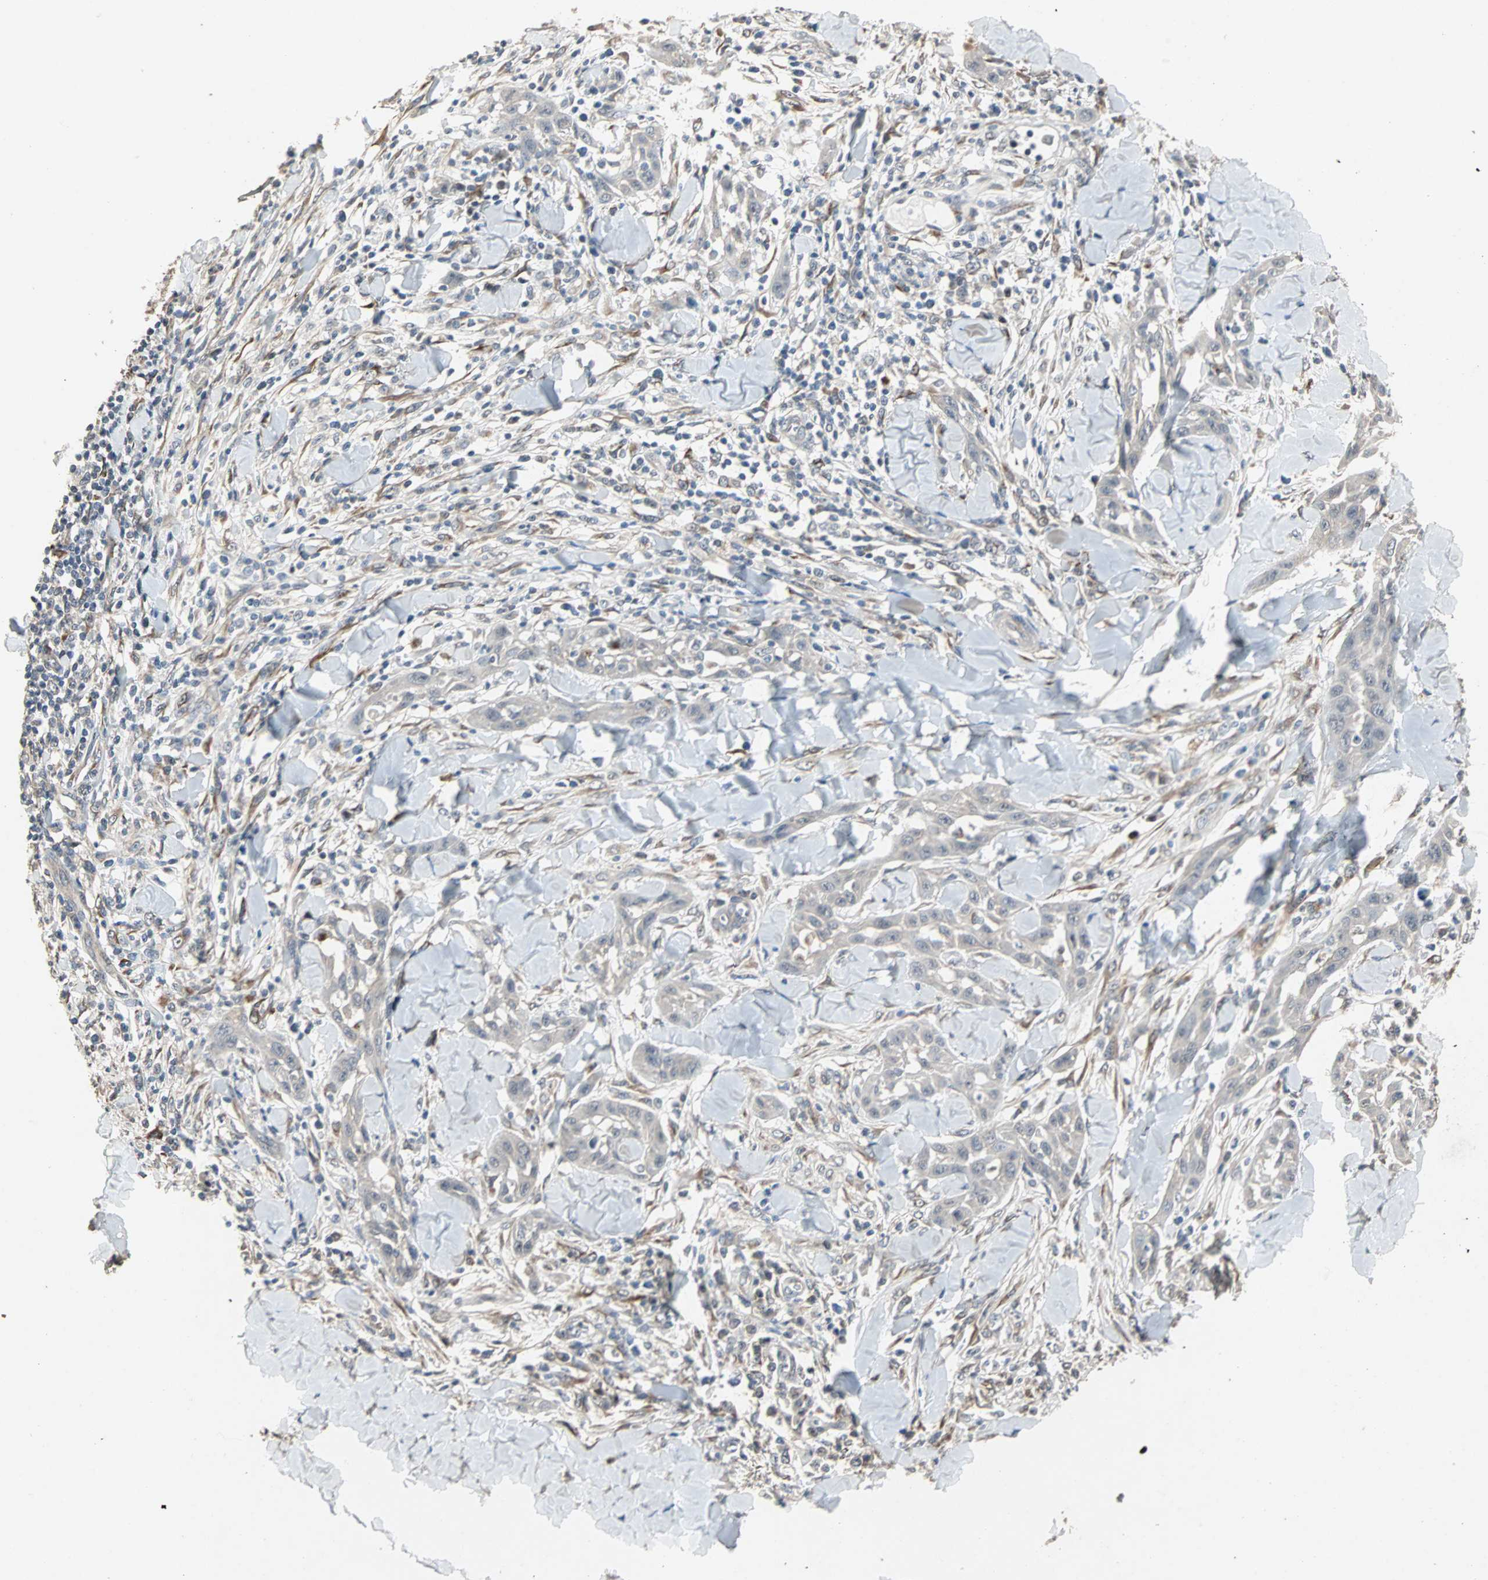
{"staining": {"intensity": "negative", "quantity": "none", "location": "none"}, "tissue": "skin cancer", "cell_type": "Tumor cells", "image_type": "cancer", "snomed": [{"axis": "morphology", "description": "Squamous cell carcinoma, NOS"}, {"axis": "topography", "description": "Skin"}], "caption": "DAB immunohistochemical staining of human squamous cell carcinoma (skin) reveals no significant staining in tumor cells.", "gene": "TRPV4", "patient": {"sex": "male", "age": 24}}